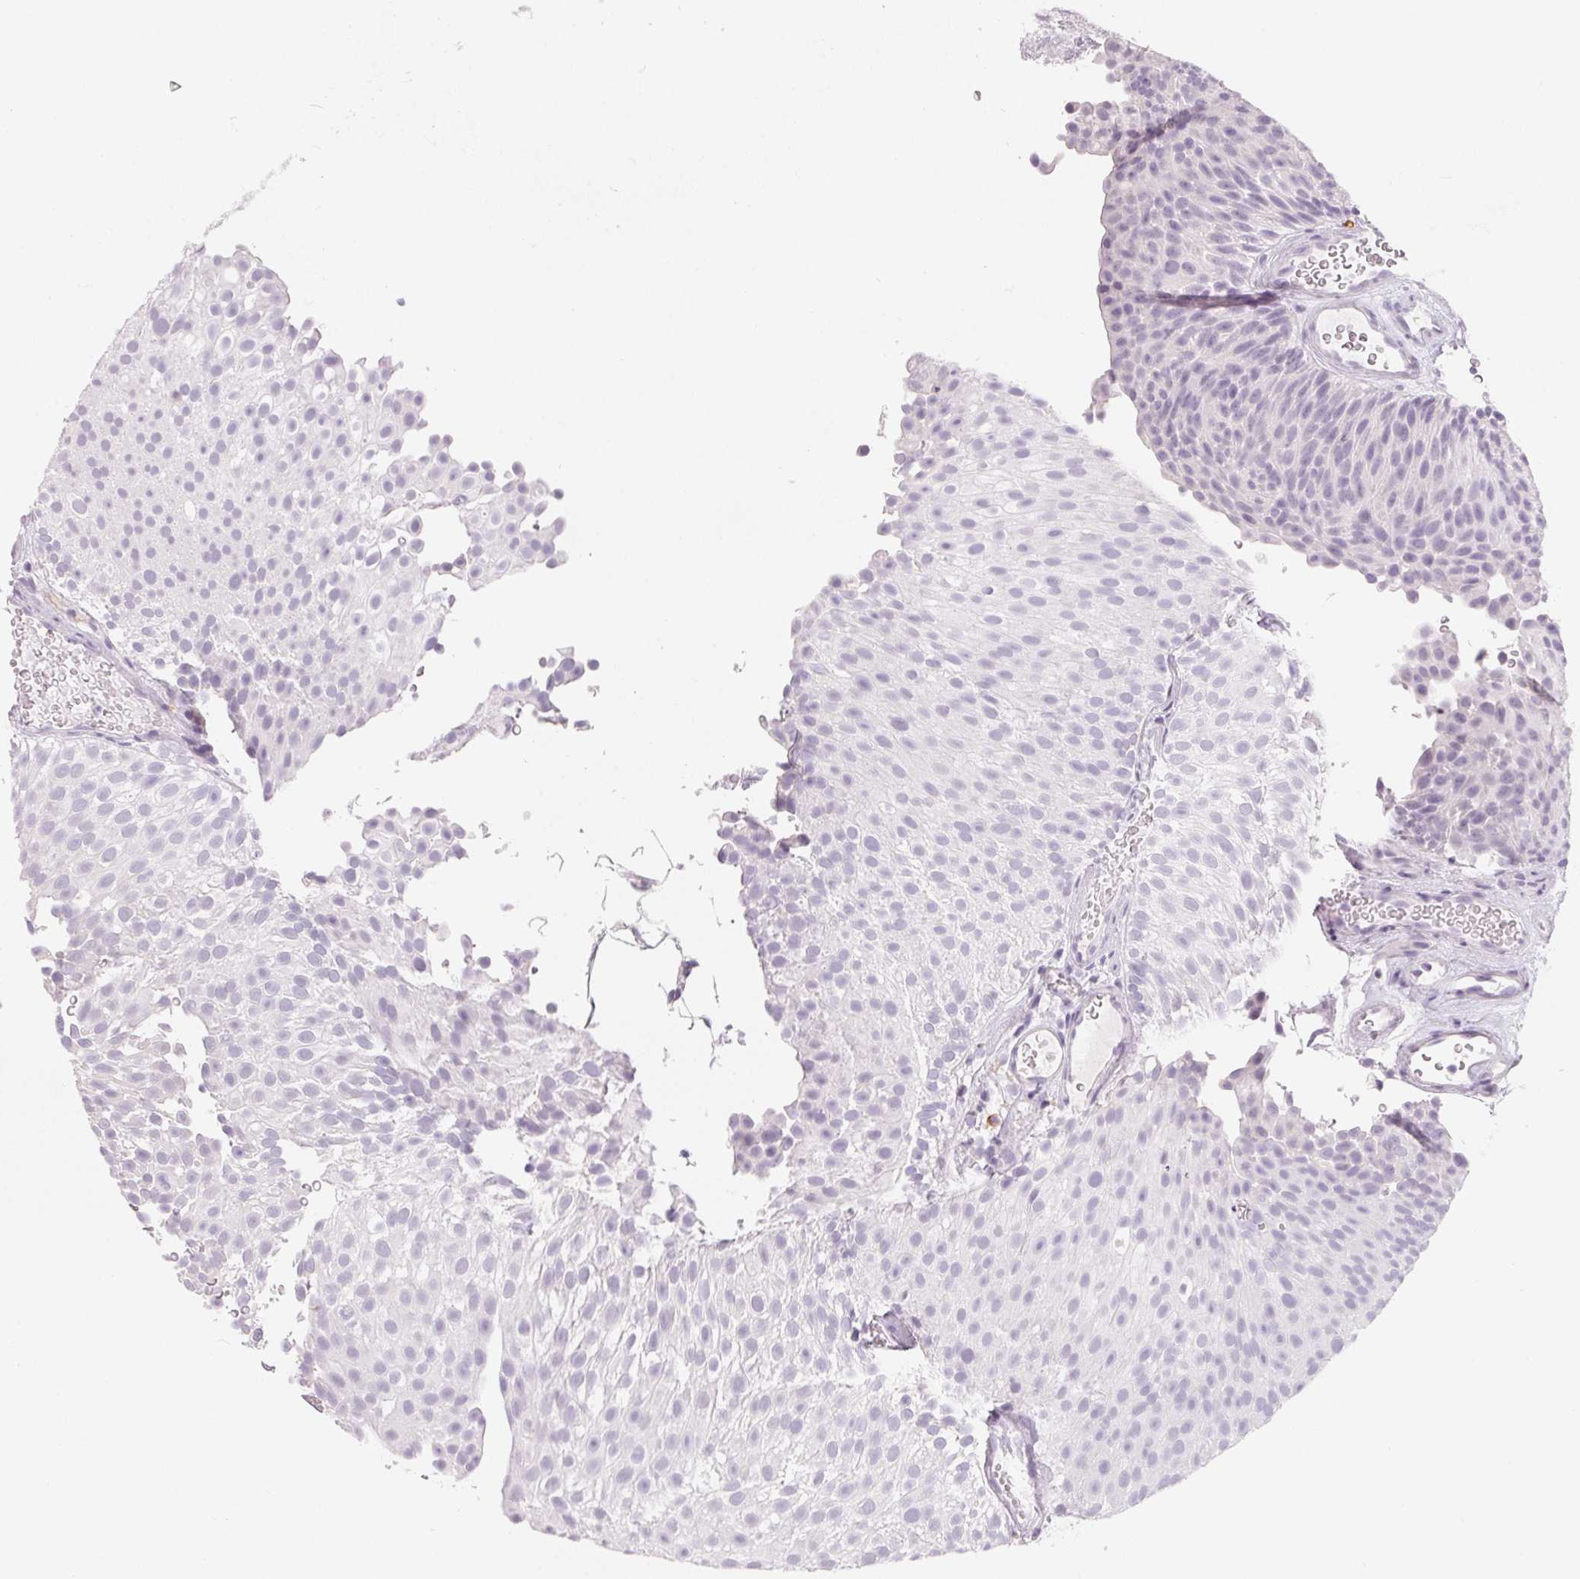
{"staining": {"intensity": "negative", "quantity": "none", "location": "none"}, "tissue": "urothelial cancer", "cell_type": "Tumor cells", "image_type": "cancer", "snomed": [{"axis": "morphology", "description": "Urothelial carcinoma, Low grade"}, {"axis": "topography", "description": "Urinary bladder"}], "caption": "Protein analysis of urothelial carcinoma (low-grade) displays no significant staining in tumor cells.", "gene": "CD69", "patient": {"sex": "male", "age": 78}}